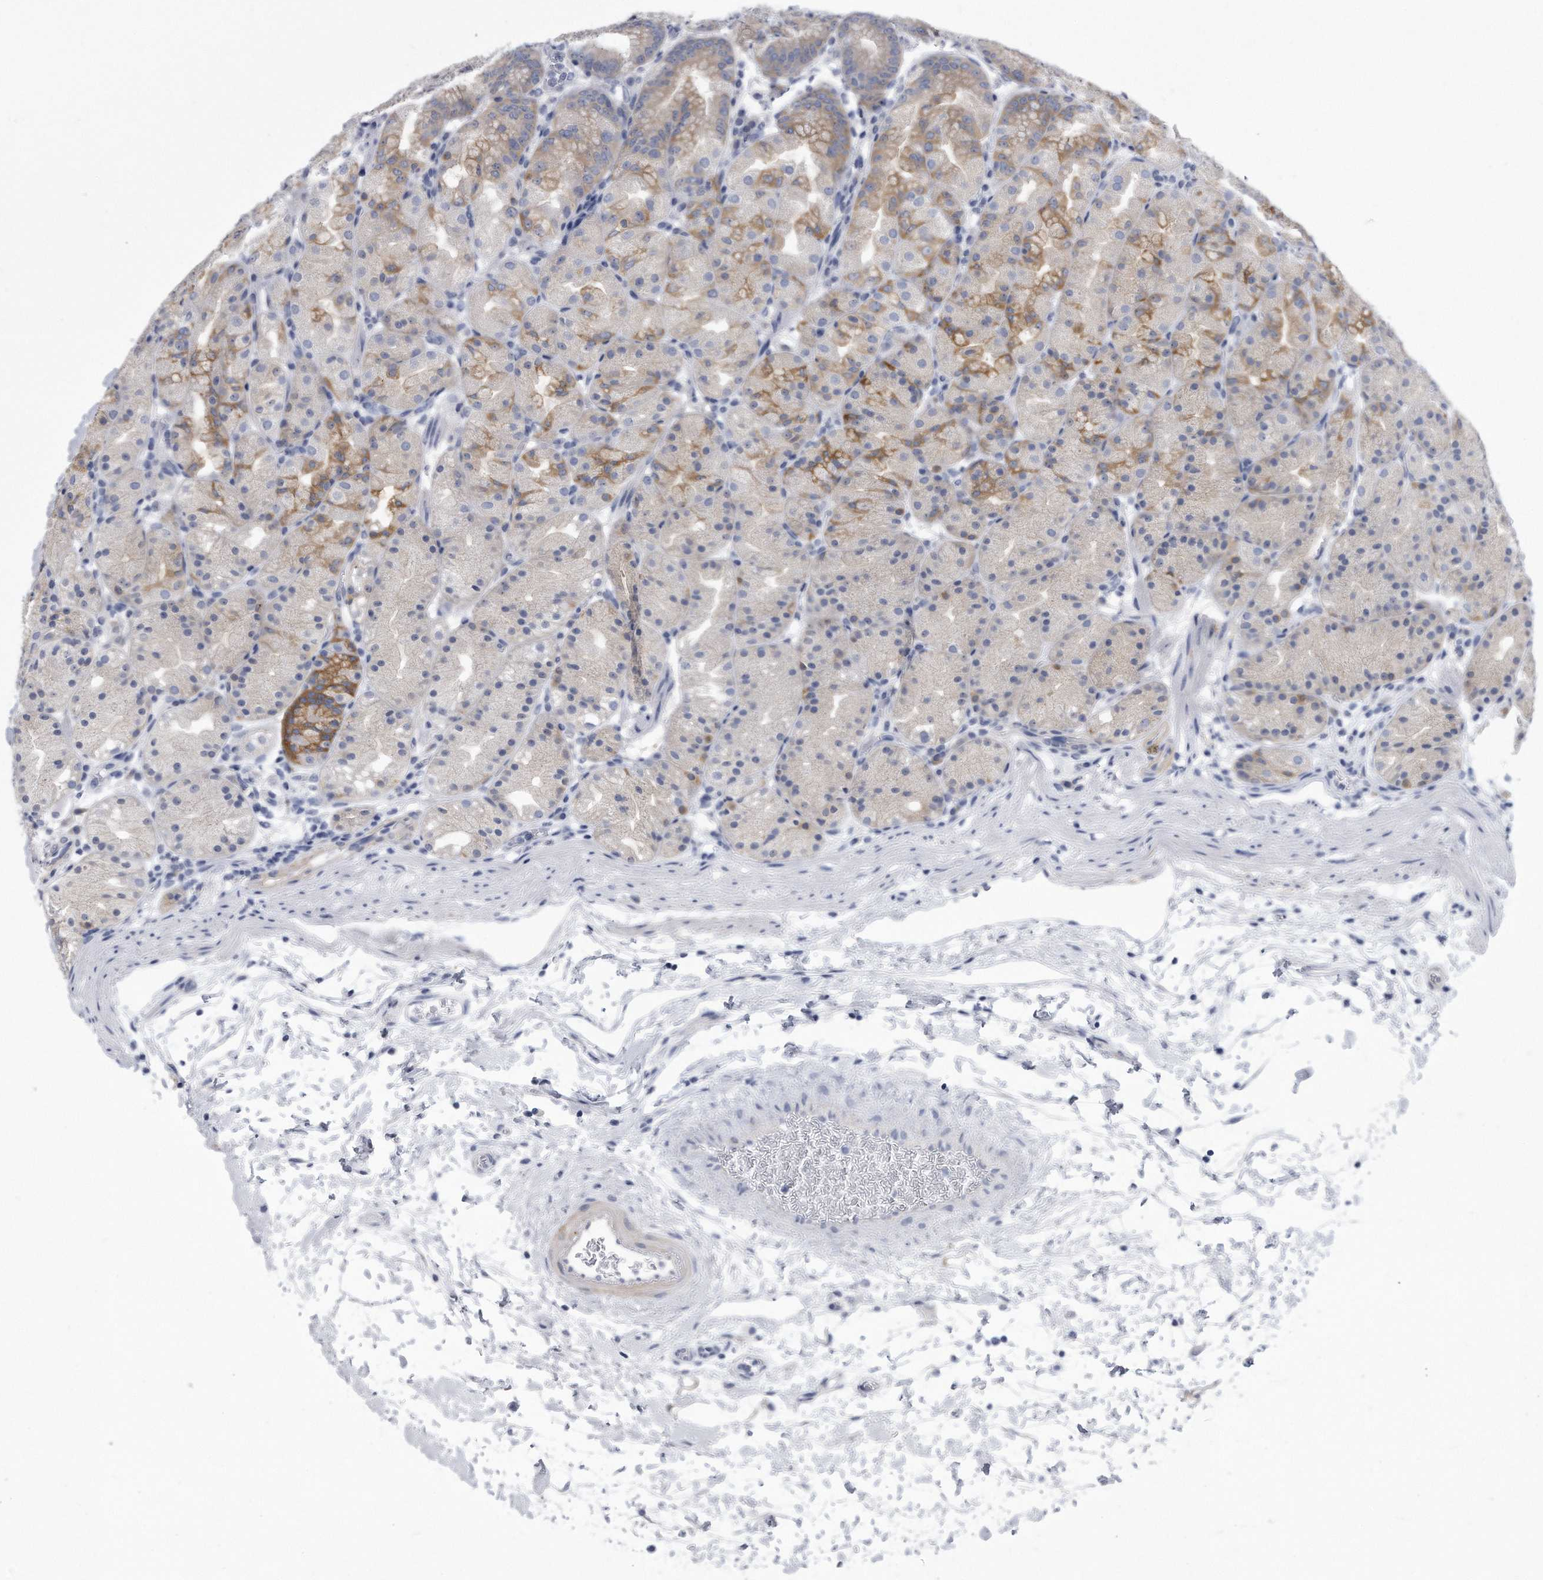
{"staining": {"intensity": "moderate", "quantity": "25%-75%", "location": "cytoplasmic/membranous"}, "tissue": "stomach", "cell_type": "Glandular cells", "image_type": "normal", "snomed": [{"axis": "morphology", "description": "Normal tissue, NOS"}, {"axis": "topography", "description": "Stomach, upper"}], "caption": "Immunohistochemistry image of normal stomach: stomach stained using immunohistochemistry (IHC) shows medium levels of moderate protein expression localized specifically in the cytoplasmic/membranous of glandular cells, appearing as a cytoplasmic/membranous brown color.", "gene": "PYGB", "patient": {"sex": "male", "age": 48}}